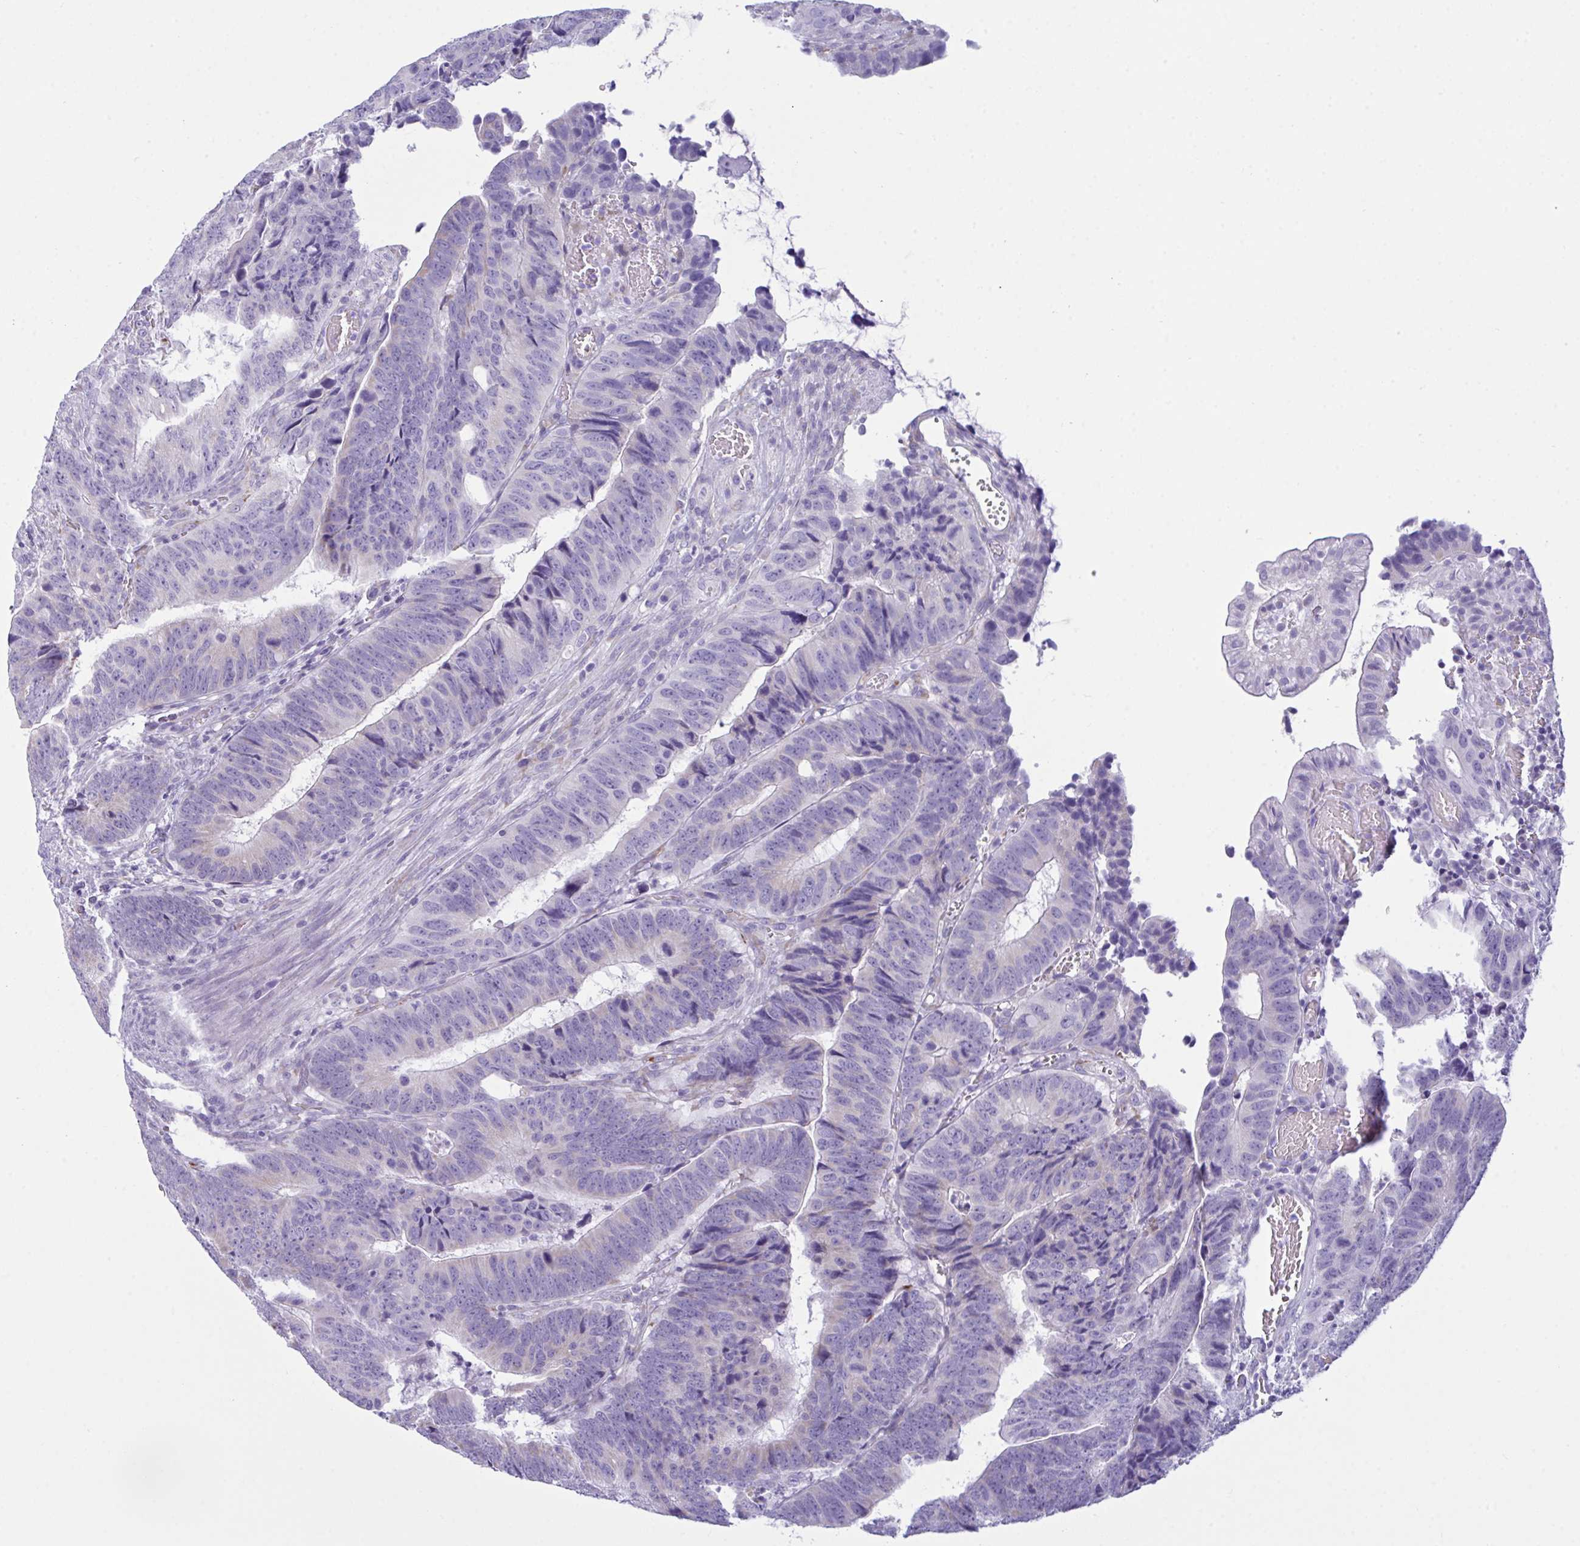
{"staining": {"intensity": "weak", "quantity": "<25%", "location": "cytoplasmic/membranous"}, "tissue": "colorectal cancer", "cell_type": "Tumor cells", "image_type": "cancer", "snomed": [{"axis": "morphology", "description": "Adenocarcinoma, NOS"}, {"axis": "topography", "description": "Colon"}], "caption": "Immunohistochemistry (IHC) of colorectal cancer demonstrates no expression in tumor cells.", "gene": "BBS1", "patient": {"sex": "male", "age": 62}}